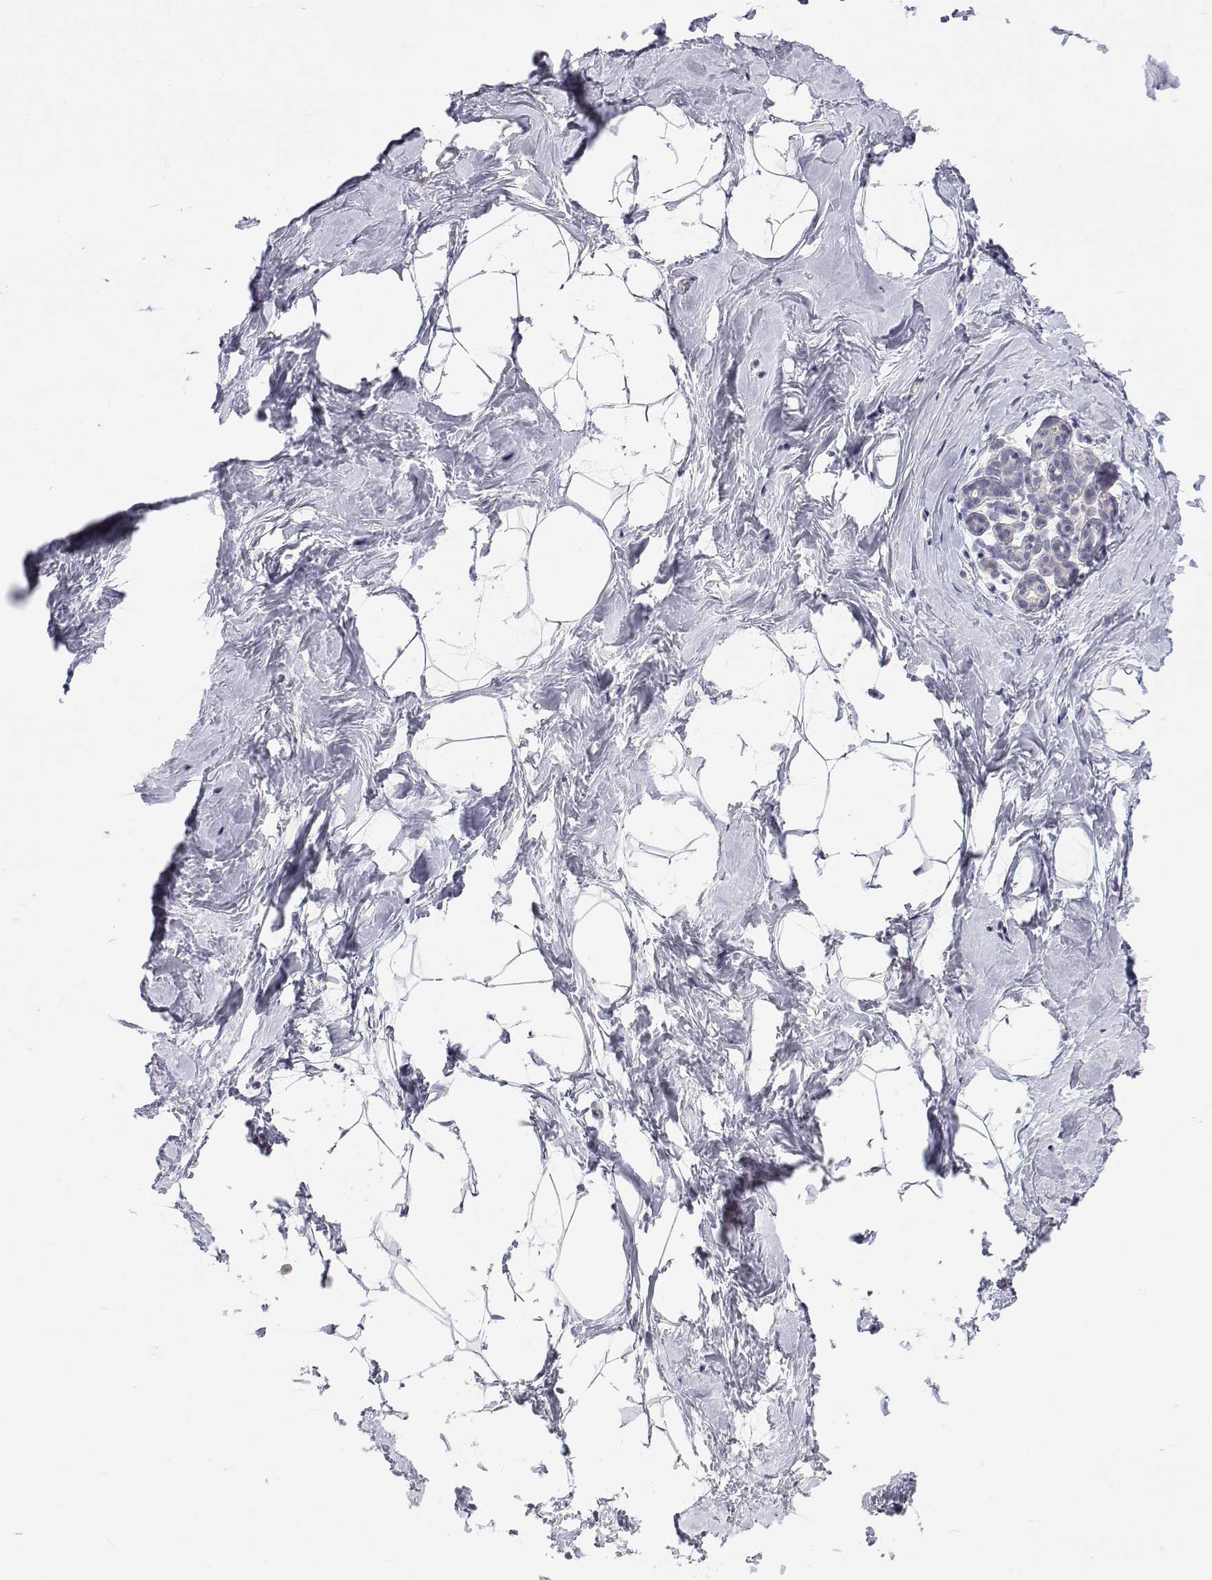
{"staining": {"intensity": "negative", "quantity": "none", "location": "none"}, "tissue": "breast", "cell_type": "Adipocytes", "image_type": "normal", "snomed": [{"axis": "morphology", "description": "Normal tissue, NOS"}, {"axis": "topography", "description": "Breast"}], "caption": "Immunohistochemistry of benign breast demonstrates no staining in adipocytes.", "gene": "ANKRD65", "patient": {"sex": "female", "age": 32}}